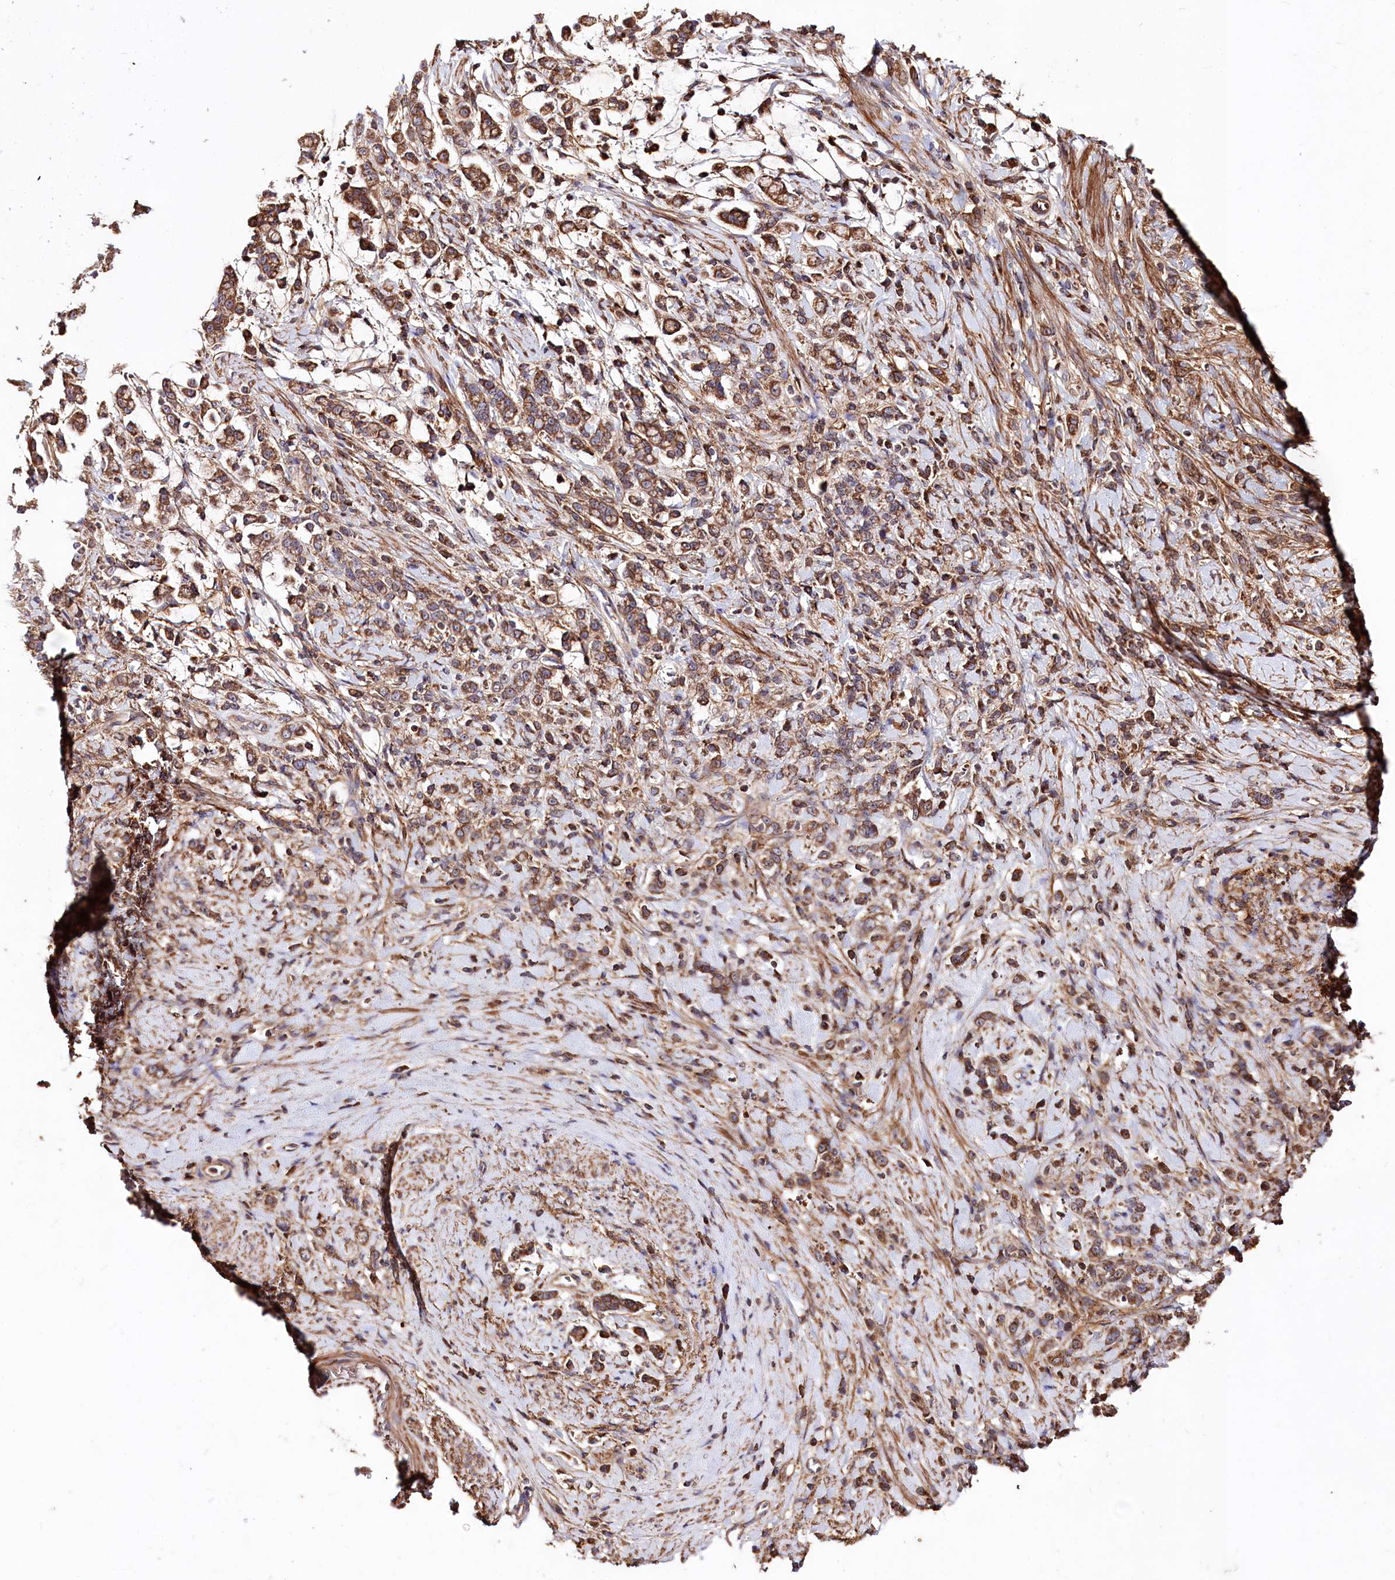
{"staining": {"intensity": "moderate", "quantity": ">75%", "location": "cytoplasmic/membranous"}, "tissue": "stomach cancer", "cell_type": "Tumor cells", "image_type": "cancer", "snomed": [{"axis": "morphology", "description": "Adenocarcinoma, NOS"}, {"axis": "topography", "description": "Stomach"}], "caption": "High-power microscopy captured an immunohistochemistry (IHC) photomicrograph of adenocarcinoma (stomach), revealing moderate cytoplasmic/membranous expression in approximately >75% of tumor cells.", "gene": "WWC1", "patient": {"sex": "female", "age": 60}}